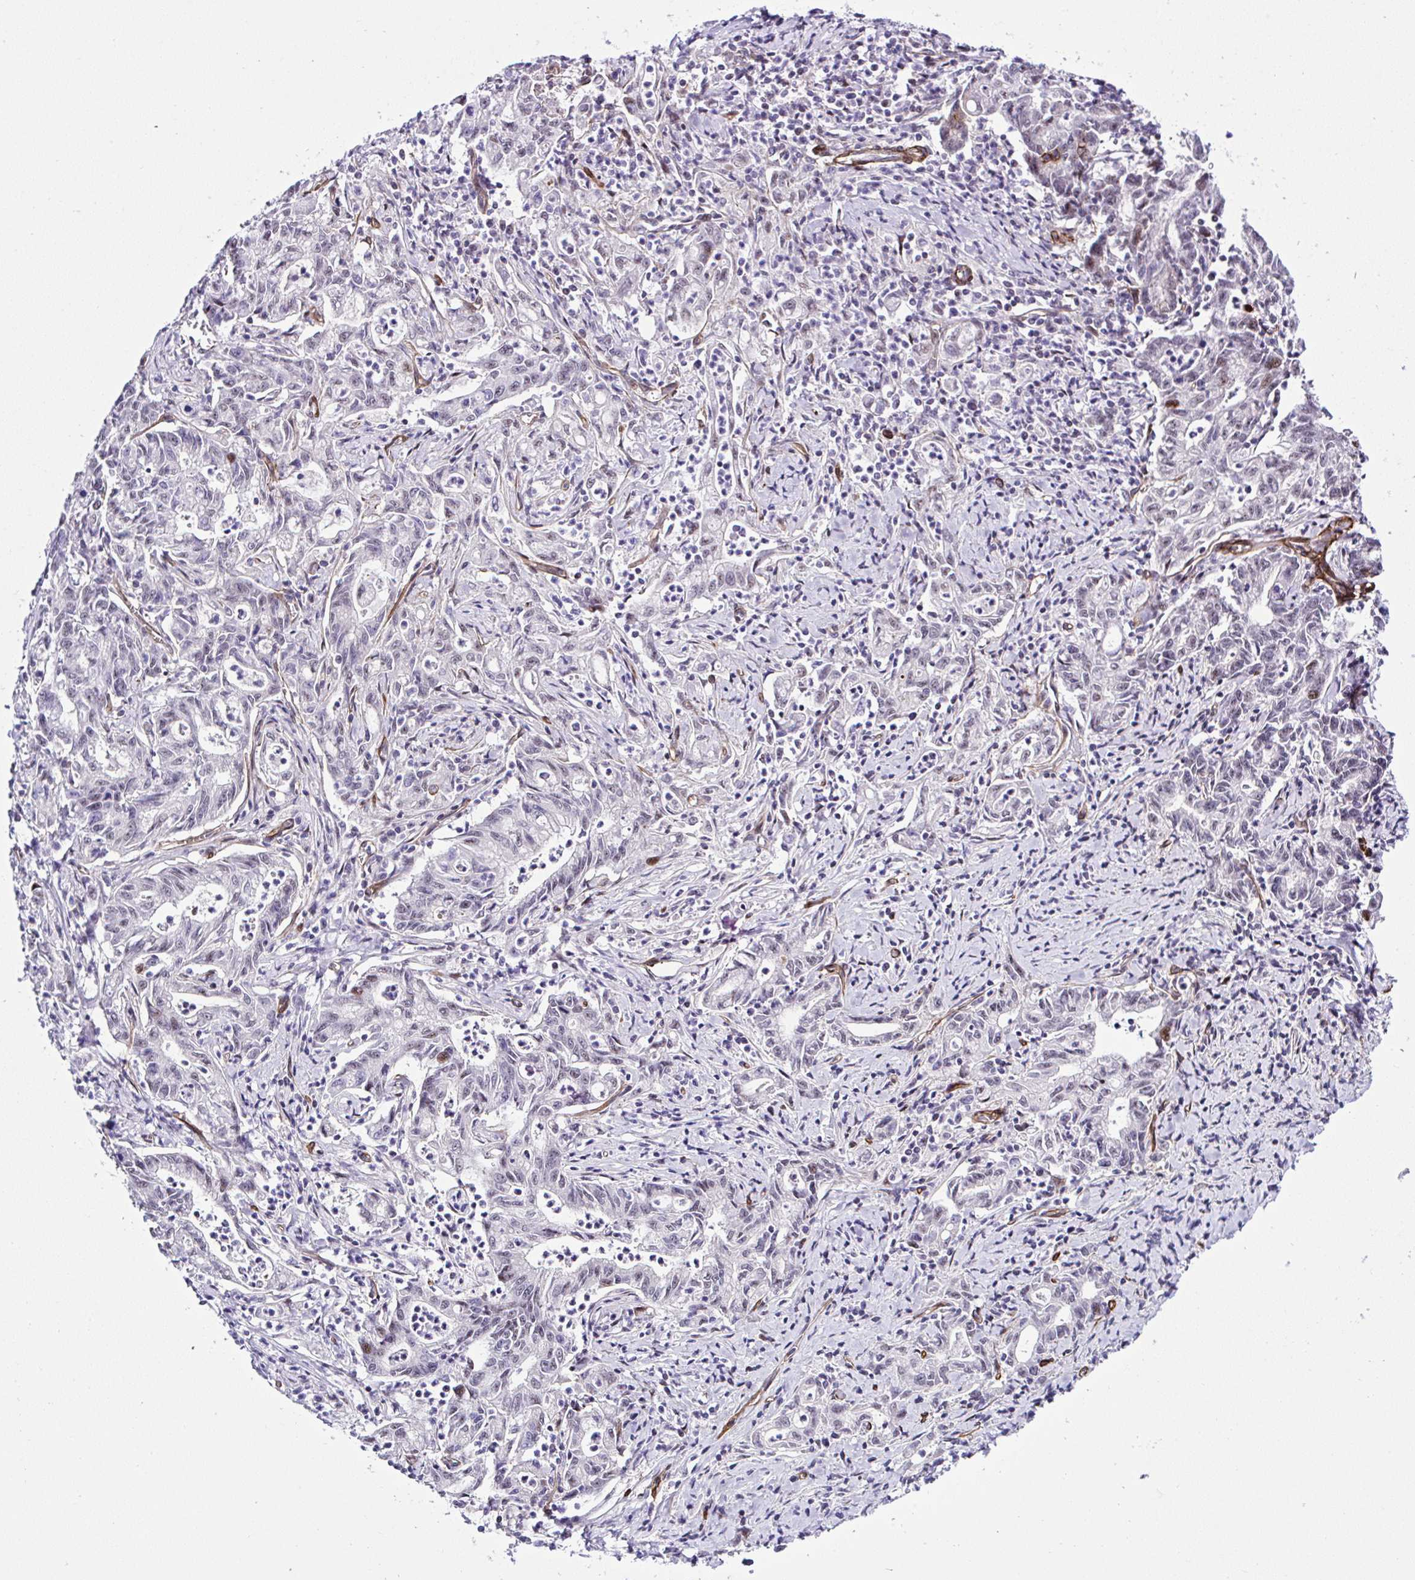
{"staining": {"intensity": "negative", "quantity": "none", "location": "none"}, "tissue": "stomach cancer", "cell_type": "Tumor cells", "image_type": "cancer", "snomed": [{"axis": "morphology", "description": "Adenocarcinoma, NOS"}, {"axis": "topography", "description": "Stomach, upper"}], "caption": "DAB (3,3'-diaminobenzidine) immunohistochemical staining of stomach cancer (adenocarcinoma) reveals no significant positivity in tumor cells.", "gene": "FBXO34", "patient": {"sex": "female", "age": 79}}